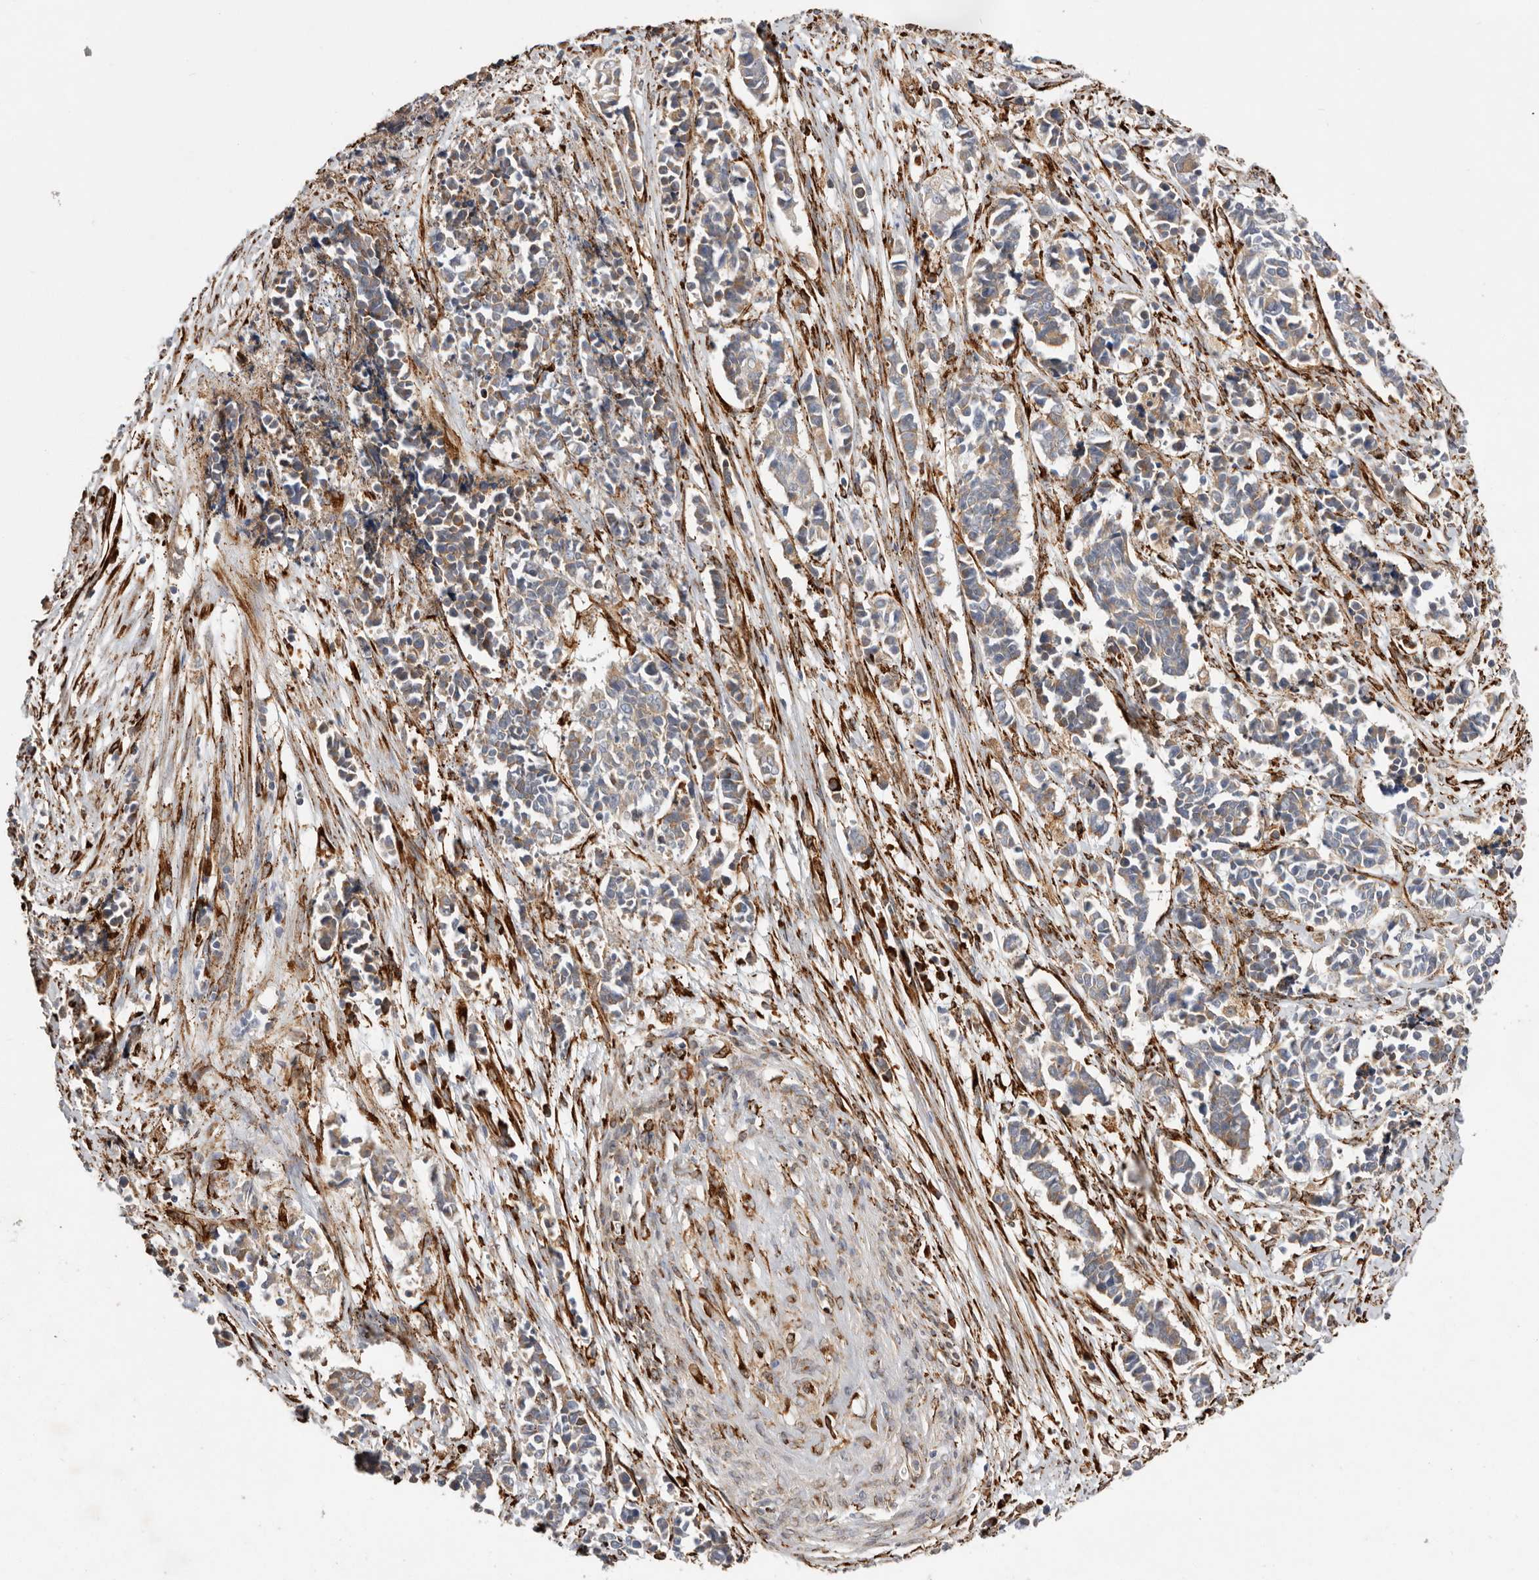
{"staining": {"intensity": "weak", "quantity": "25%-75%", "location": "cytoplasmic/membranous"}, "tissue": "cervical cancer", "cell_type": "Tumor cells", "image_type": "cancer", "snomed": [{"axis": "morphology", "description": "Normal tissue, NOS"}, {"axis": "morphology", "description": "Squamous cell carcinoma, NOS"}, {"axis": "topography", "description": "Cervix"}], "caption": "This photomicrograph reveals immunohistochemistry staining of human cervical cancer (squamous cell carcinoma), with low weak cytoplasmic/membranous staining in approximately 25%-75% of tumor cells.", "gene": "WDTC1", "patient": {"sex": "female", "age": 35}}